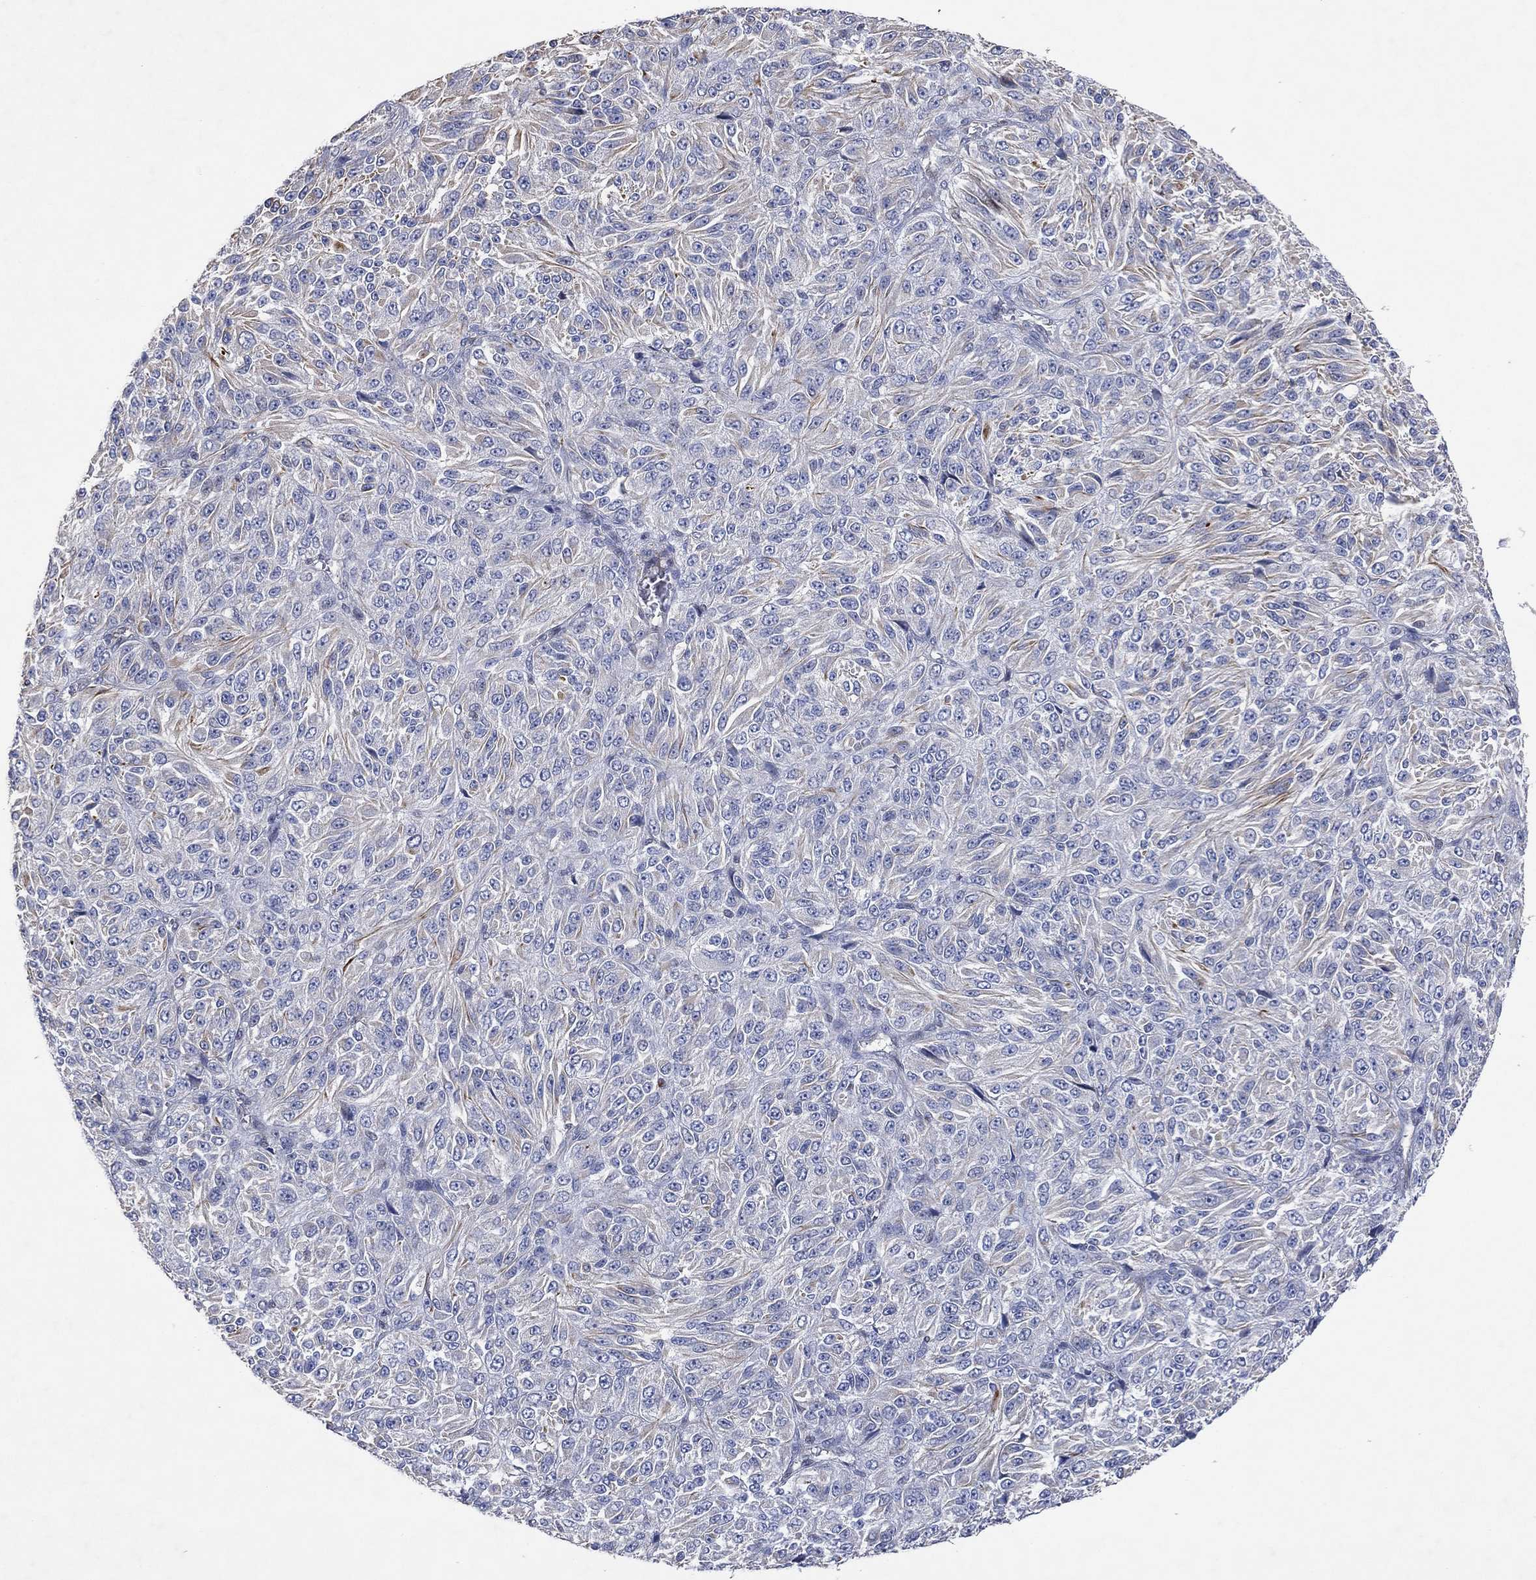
{"staining": {"intensity": "negative", "quantity": "none", "location": "none"}, "tissue": "melanoma", "cell_type": "Tumor cells", "image_type": "cancer", "snomed": [{"axis": "morphology", "description": "Malignant melanoma, Metastatic site"}, {"axis": "topography", "description": "Brain"}], "caption": "Human melanoma stained for a protein using immunohistochemistry displays no expression in tumor cells.", "gene": "FLI1", "patient": {"sex": "female", "age": 56}}